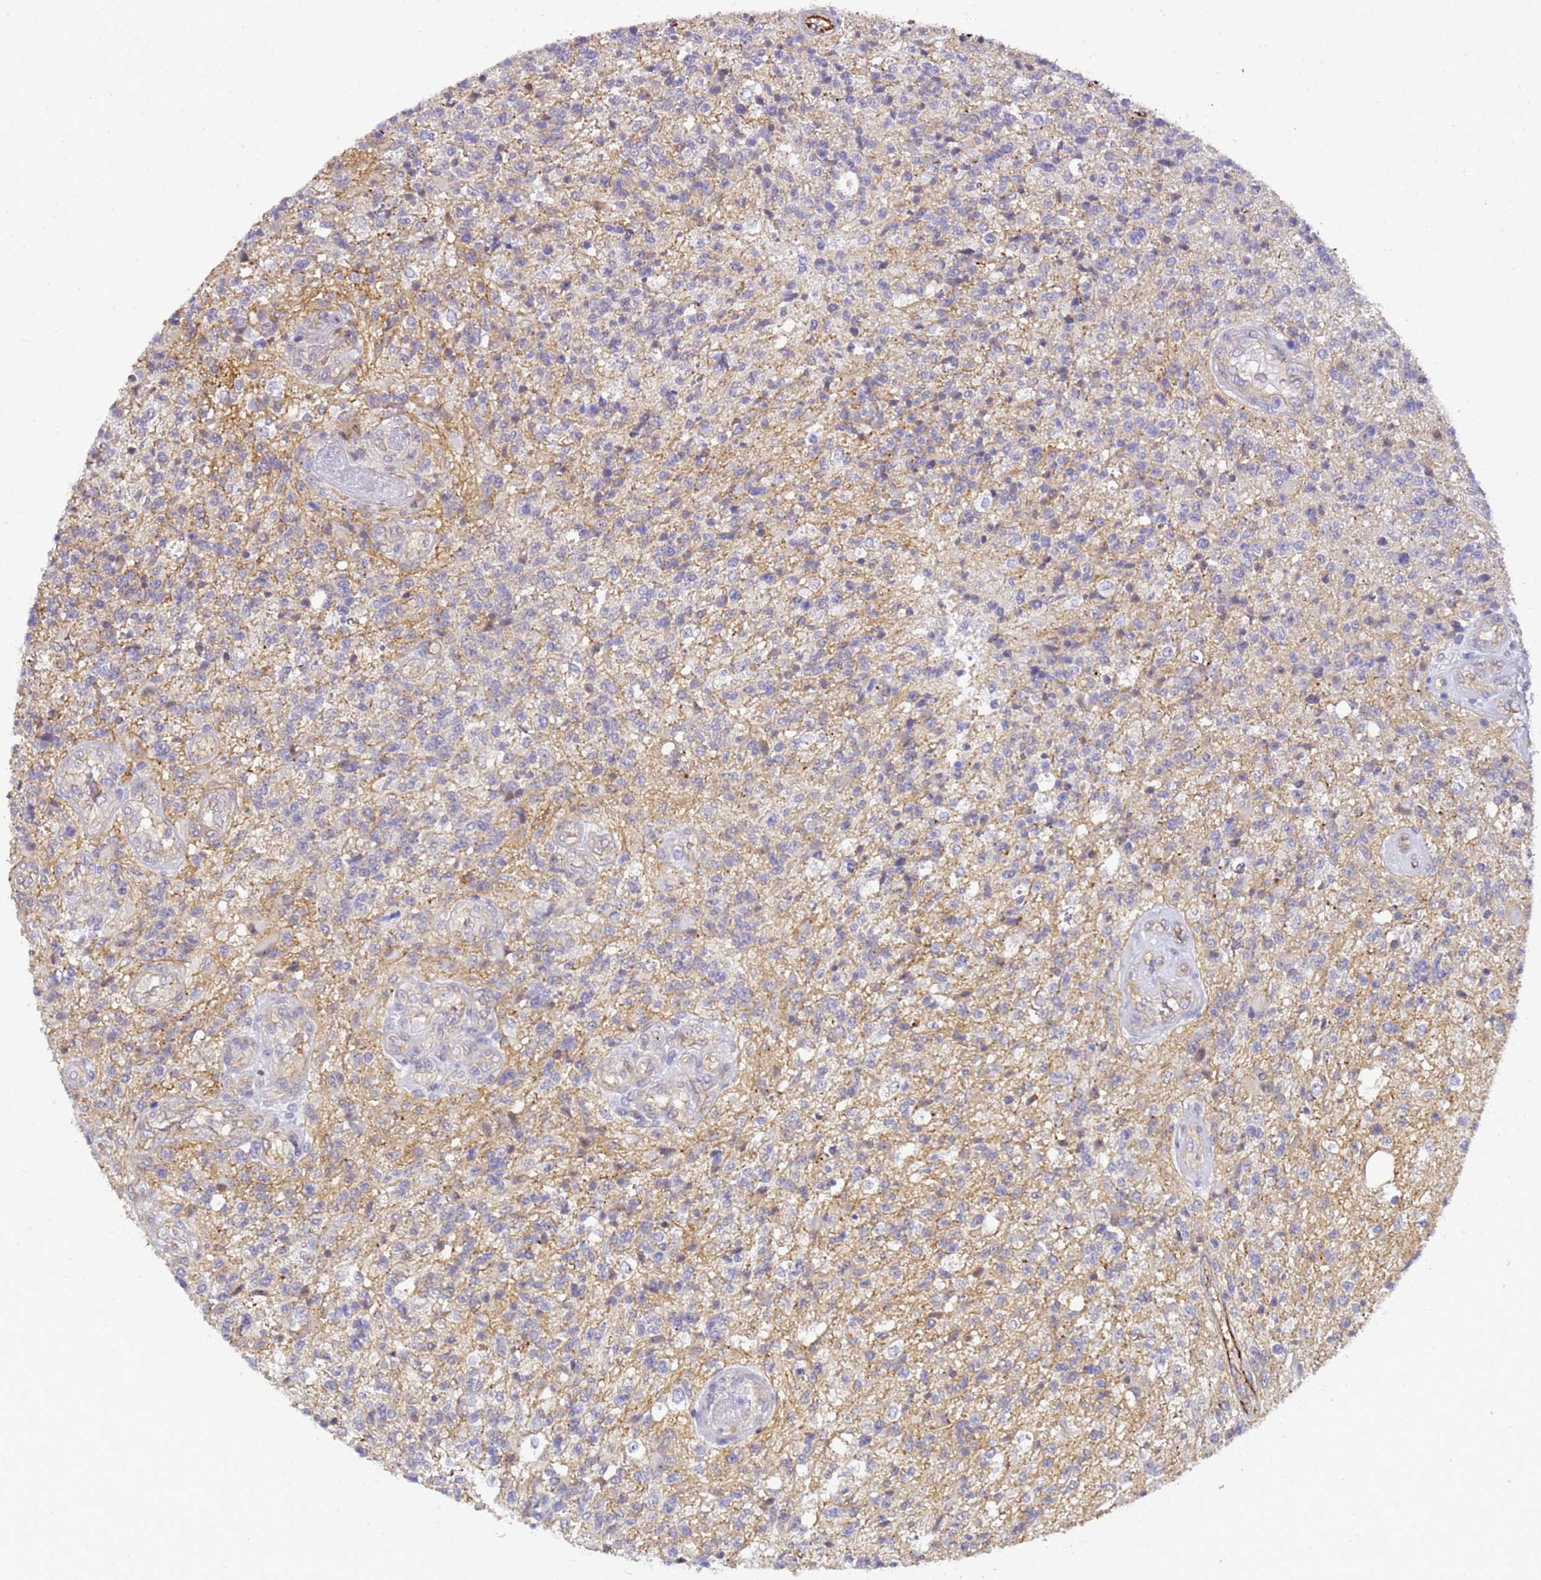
{"staining": {"intensity": "negative", "quantity": "none", "location": "none"}, "tissue": "glioma", "cell_type": "Tumor cells", "image_type": "cancer", "snomed": [{"axis": "morphology", "description": "Glioma, malignant, High grade"}, {"axis": "topography", "description": "Brain"}], "caption": "IHC of human malignant high-grade glioma demonstrates no staining in tumor cells.", "gene": "GON4L", "patient": {"sex": "male", "age": 56}}